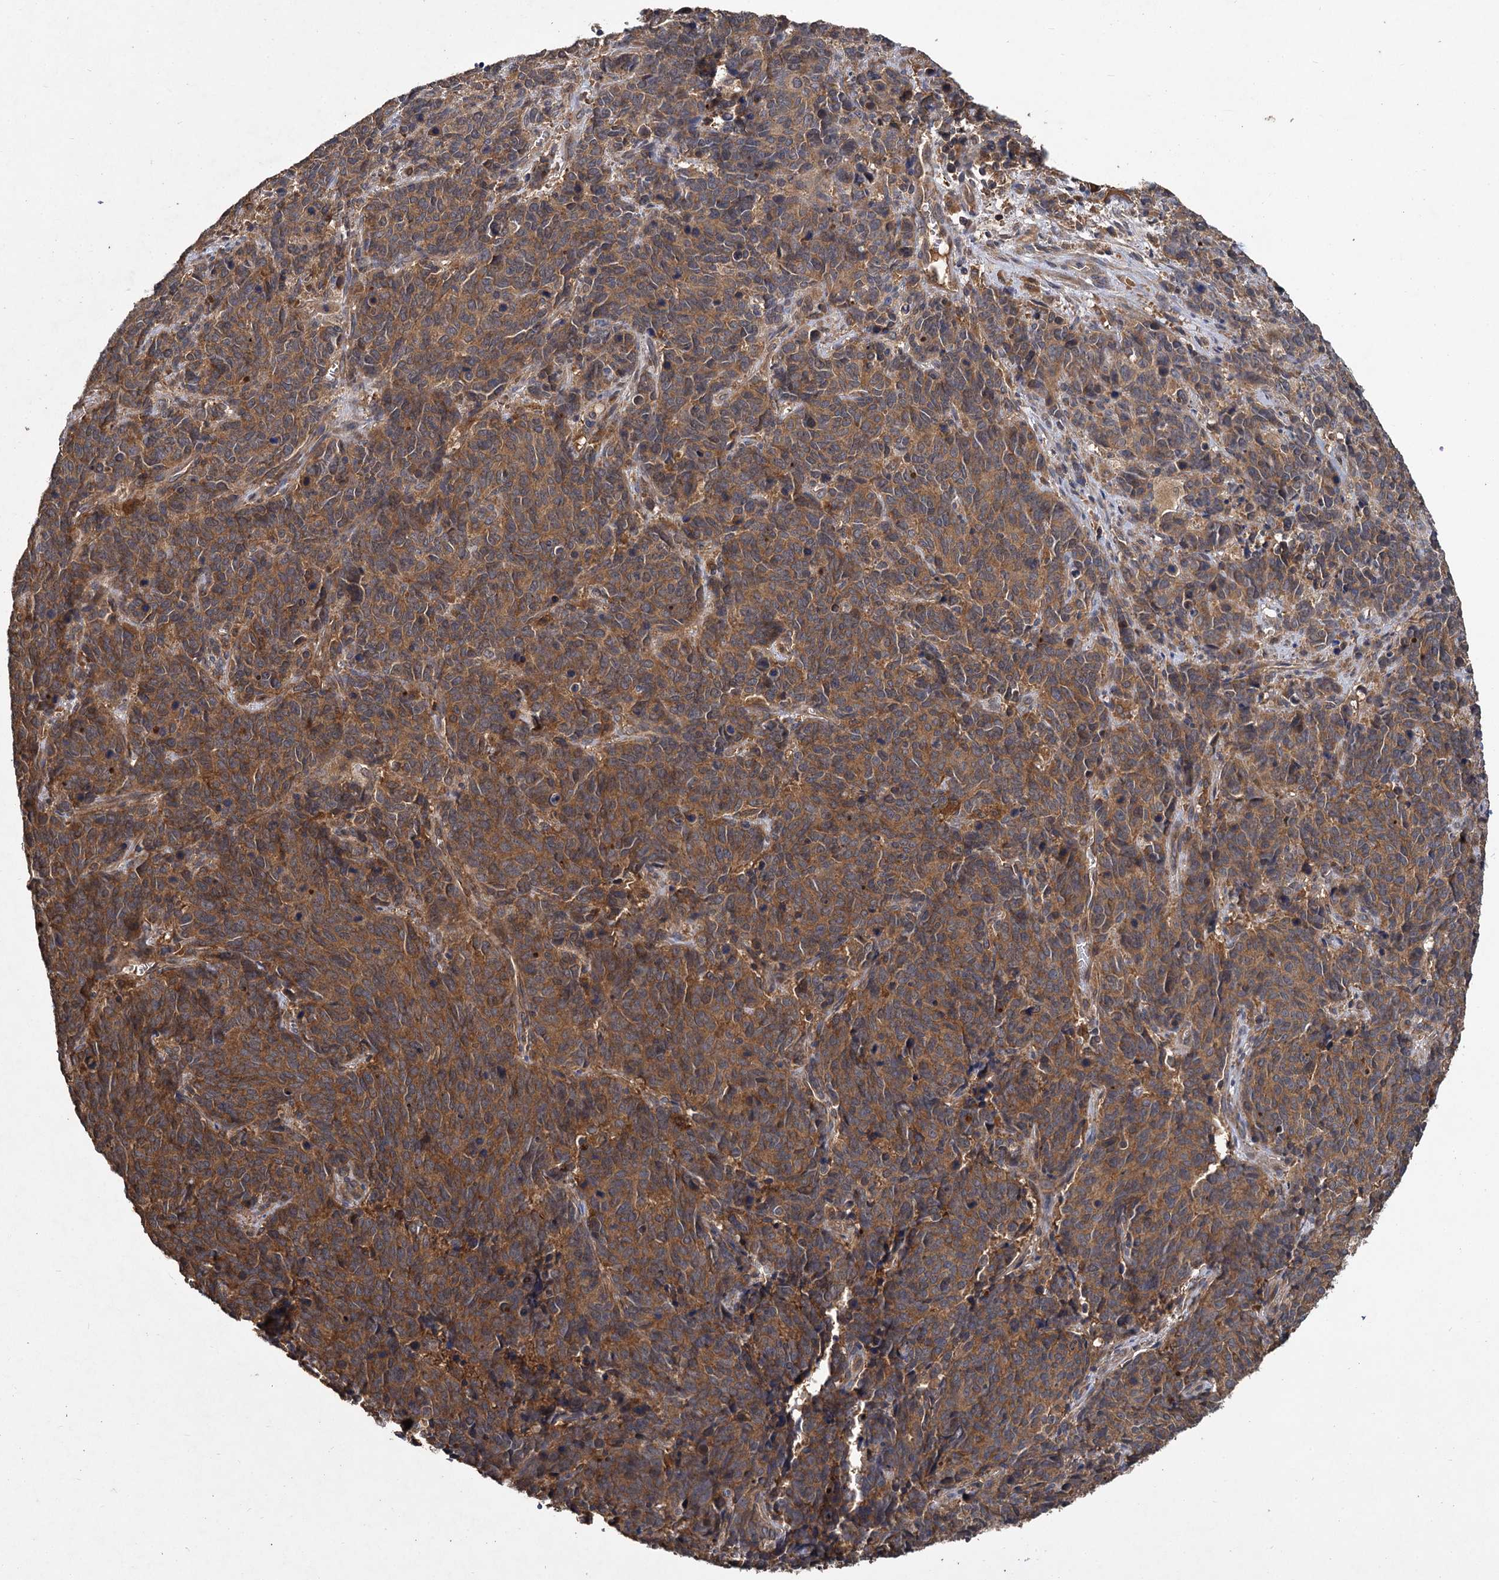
{"staining": {"intensity": "moderate", "quantity": ">75%", "location": "cytoplasmic/membranous"}, "tissue": "cervical cancer", "cell_type": "Tumor cells", "image_type": "cancer", "snomed": [{"axis": "morphology", "description": "Squamous cell carcinoma, NOS"}, {"axis": "topography", "description": "Cervix"}], "caption": "Protein expression analysis of cervical squamous cell carcinoma shows moderate cytoplasmic/membranous expression in about >75% of tumor cells.", "gene": "GCLC", "patient": {"sex": "female", "age": 60}}